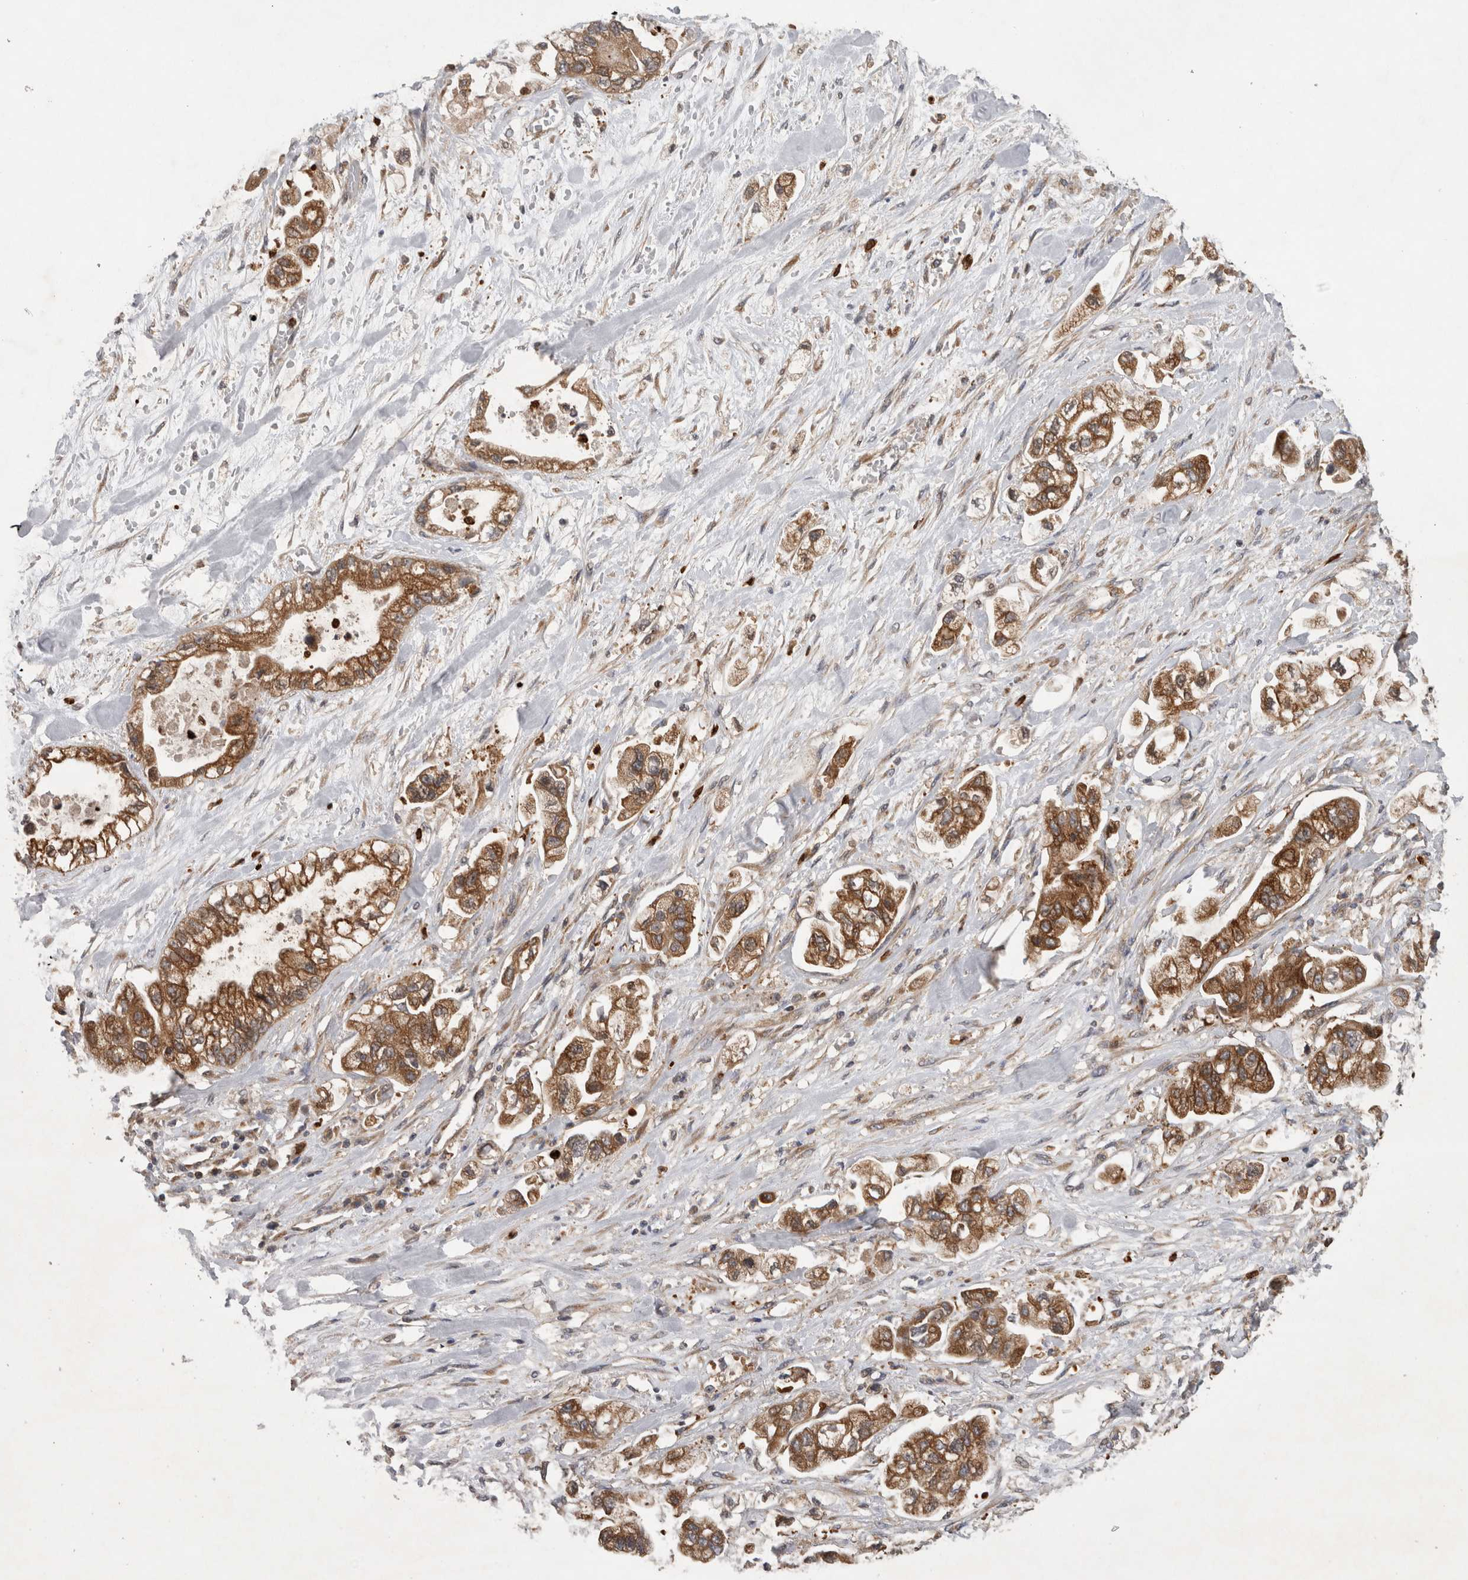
{"staining": {"intensity": "moderate", "quantity": ">75%", "location": "cytoplasmic/membranous"}, "tissue": "stomach cancer", "cell_type": "Tumor cells", "image_type": "cancer", "snomed": [{"axis": "morphology", "description": "Normal tissue, NOS"}, {"axis": "morphology", "description": "Adenocarcinoma, NOS"}, {"axis": "topography", "description": "Stomach"}], "caption": "Stomach adenocarcinoma stained for a protein shows moderate cytoplasmic/membranous positivity in tumor cells.", "gene": "PDCD2", "patient": {"sex": "male", "age": 62}}